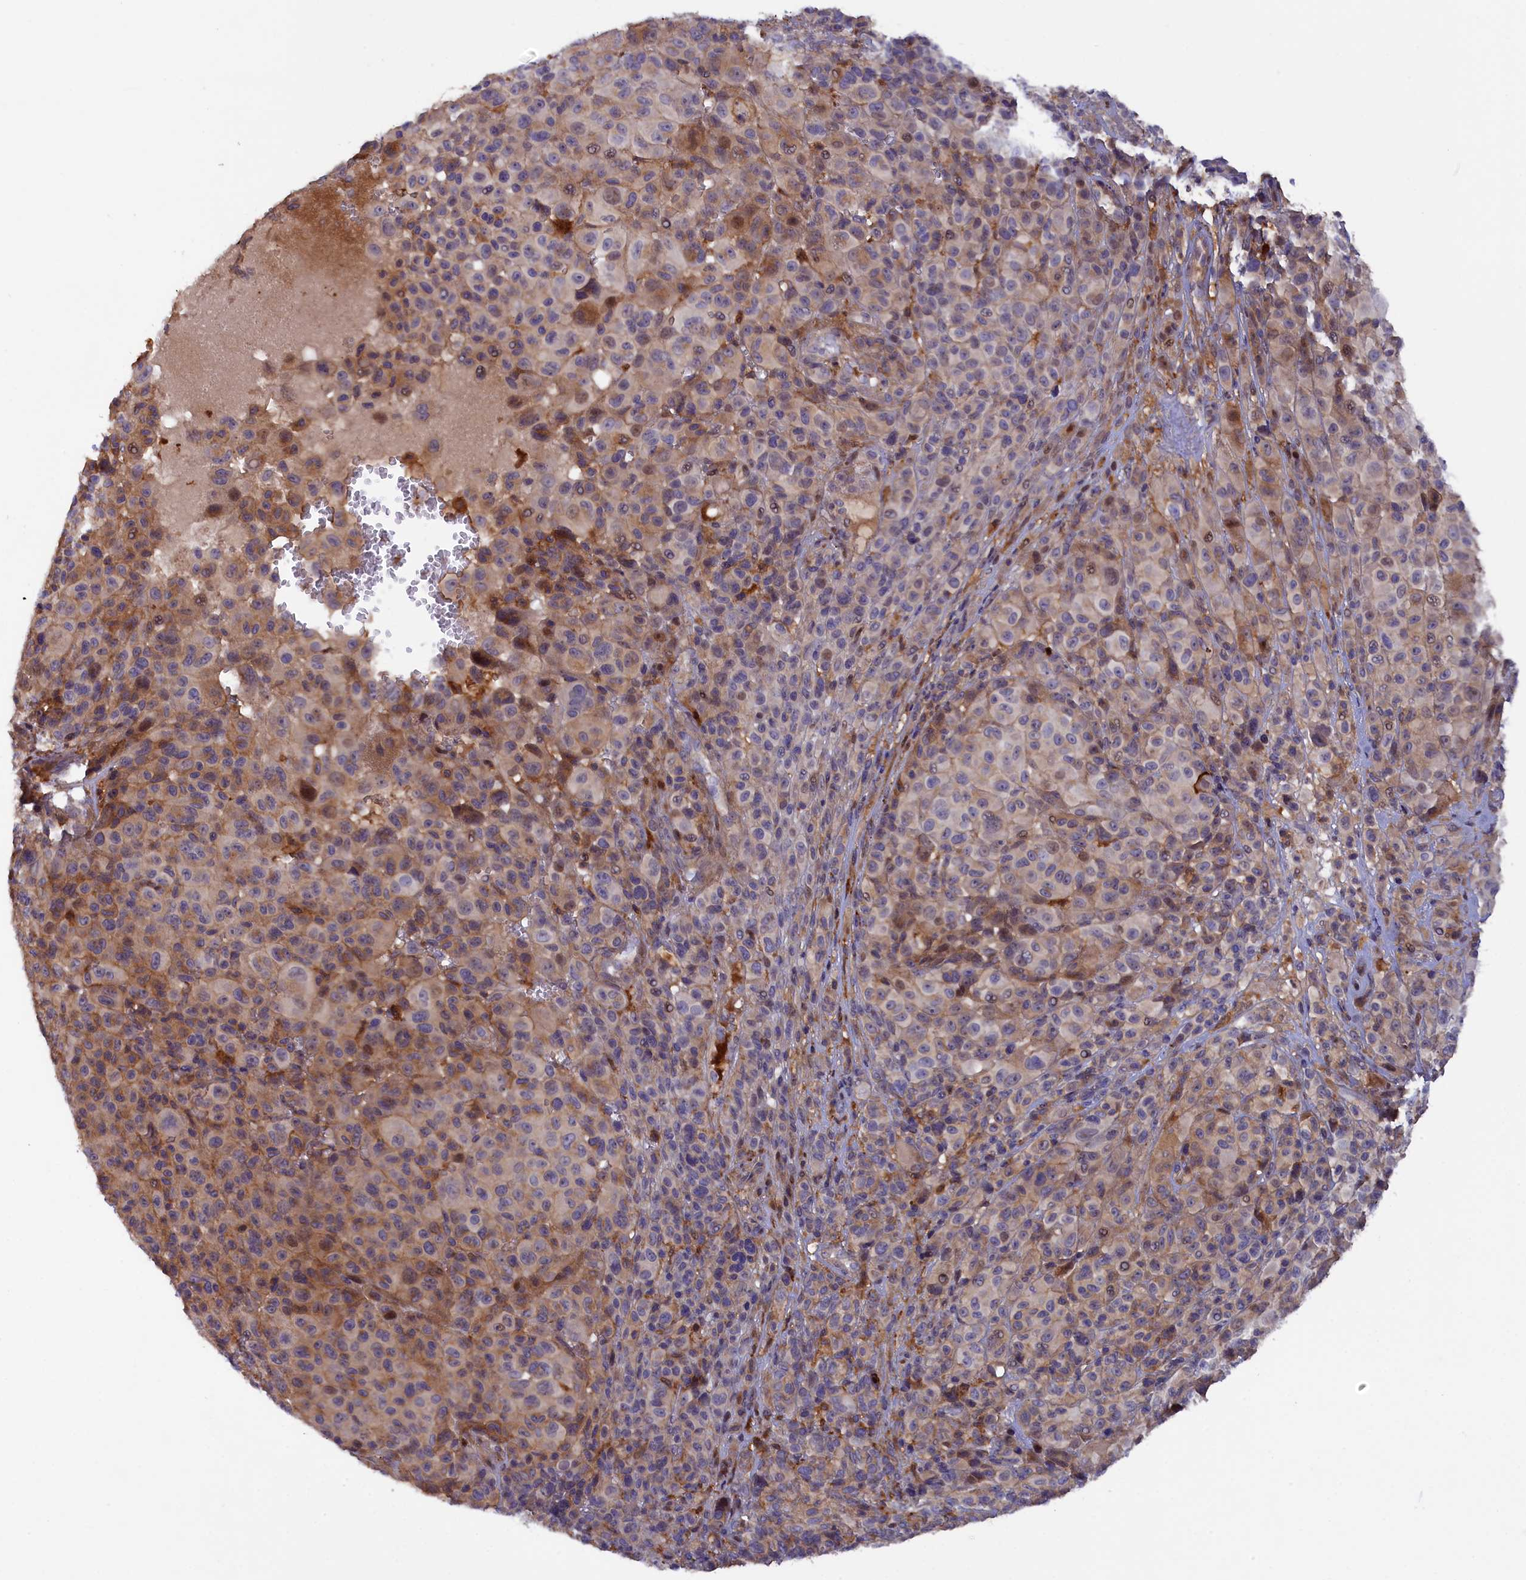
{"staining": {"intensity": "weak", "quantity": "<25%", "location": "cytoplasmic/membranous,nuclear"}, "tissue": "melanoma", "cell_type": "Tumor cells", "image_type": "cancer", "snomed": [{"axis": "morphology", "description": "Malignant melanoma, NOS"}, {"axis": "topography", "description": "Skin of trunk"}], "caption": "Tumor cells show no significant expression in melanoma.", "gene": "FERMT1", "patient": {"sex": "male", "age": 71}}